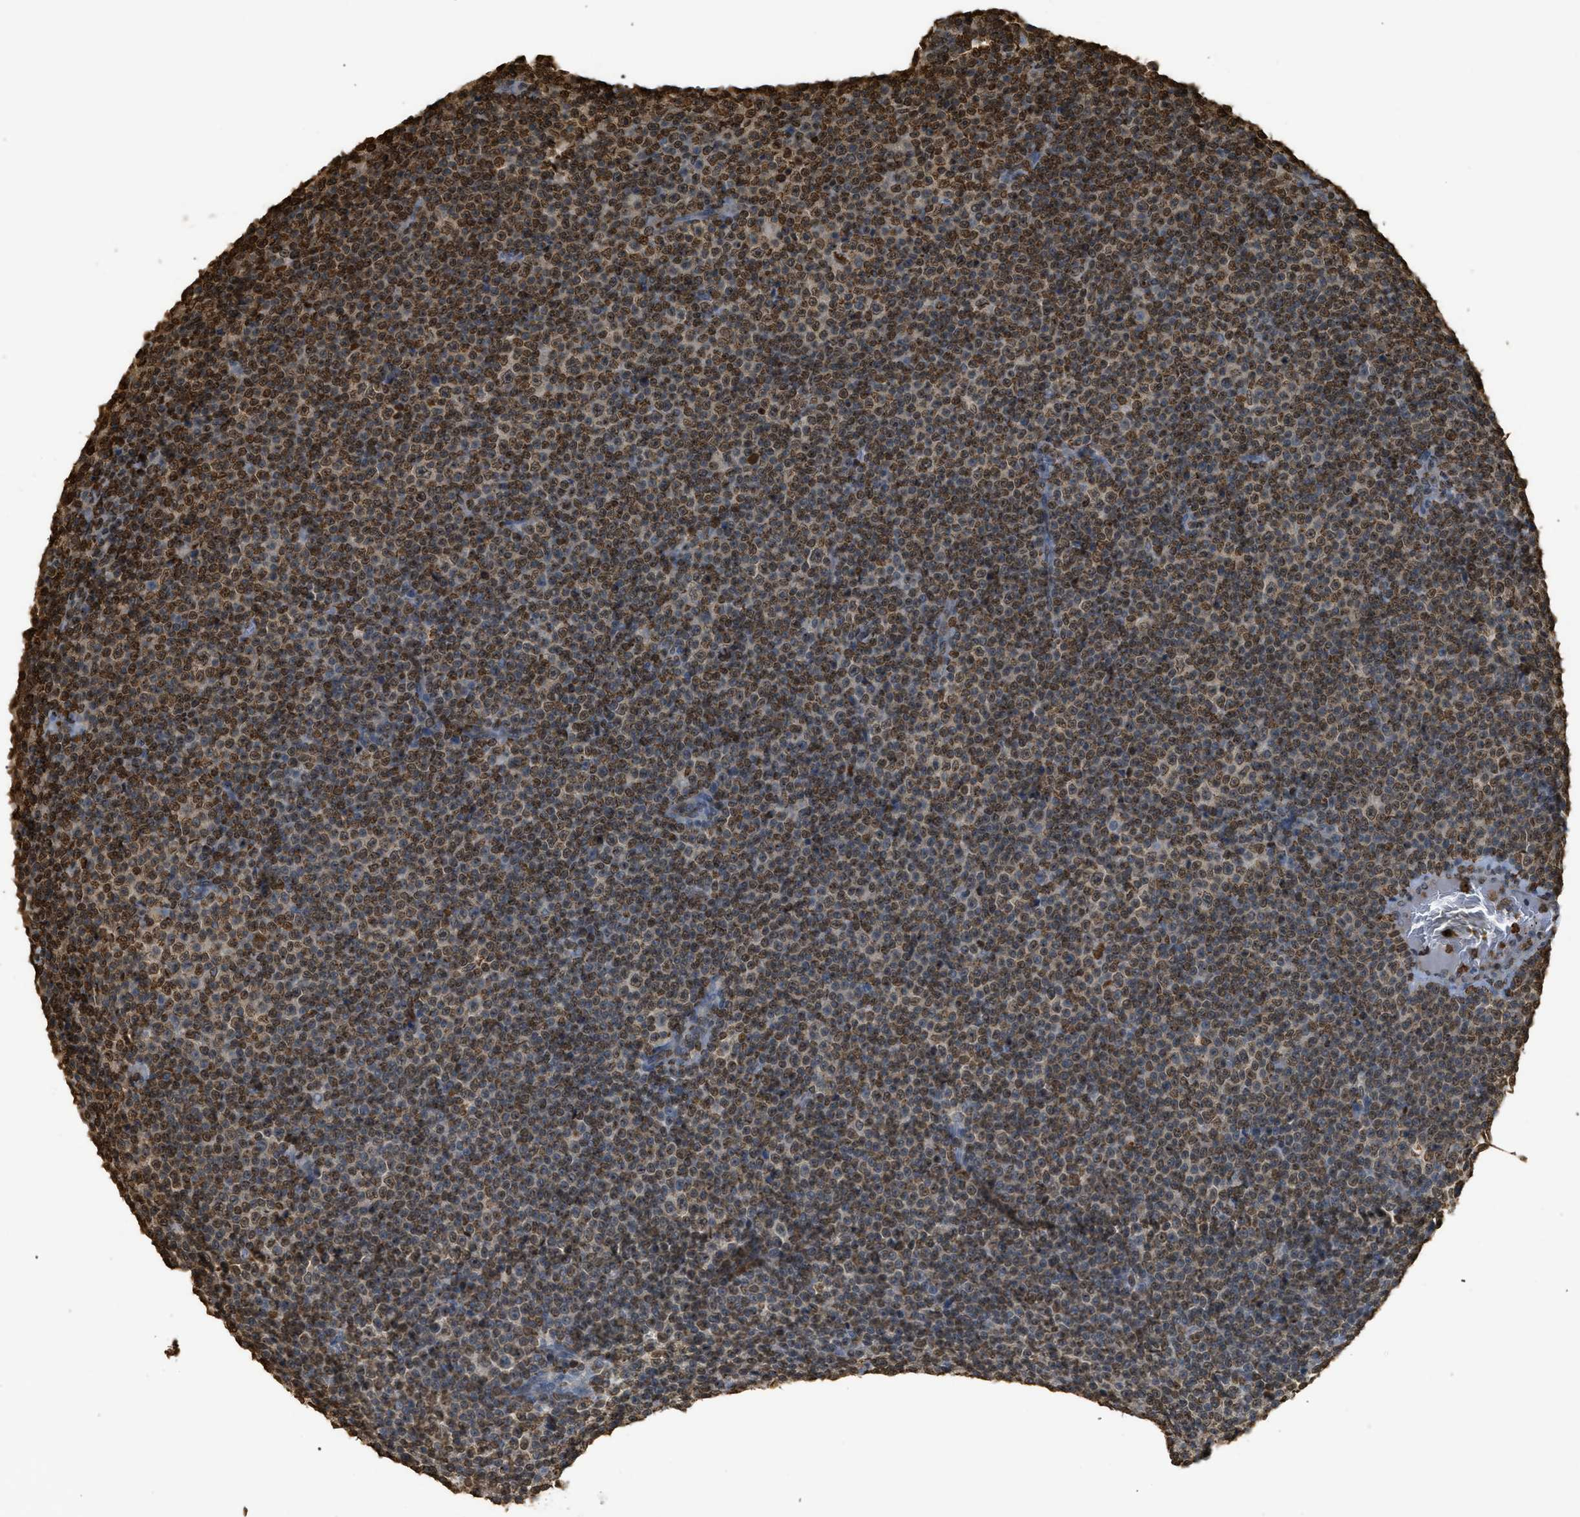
{"staining": {"intensity": "moderate", "quantity": ">75%", "location": "nuclear"}, "tissue": "lymphoma", "cell_type": "Tumor cells", "image_type": "cancer", "snomed": [{"axis": "morphology", "description": "Malignant lymphoma, non-Hodgkin's type, Low grade"}, {"axis": "topography", "description": "Lymph node"}], "caption": "DAB immunohistochemical staining of malignant lymphoma, non-Hodgkin's type (low-grade) demonstrates moderate nuclear protein expression in approximately >75% of tumor cells. (DAB IHC with brightfield microscopy, high magnification).", "gene": "NR5A2", "patient": {"sex": "female", "age": 67}}